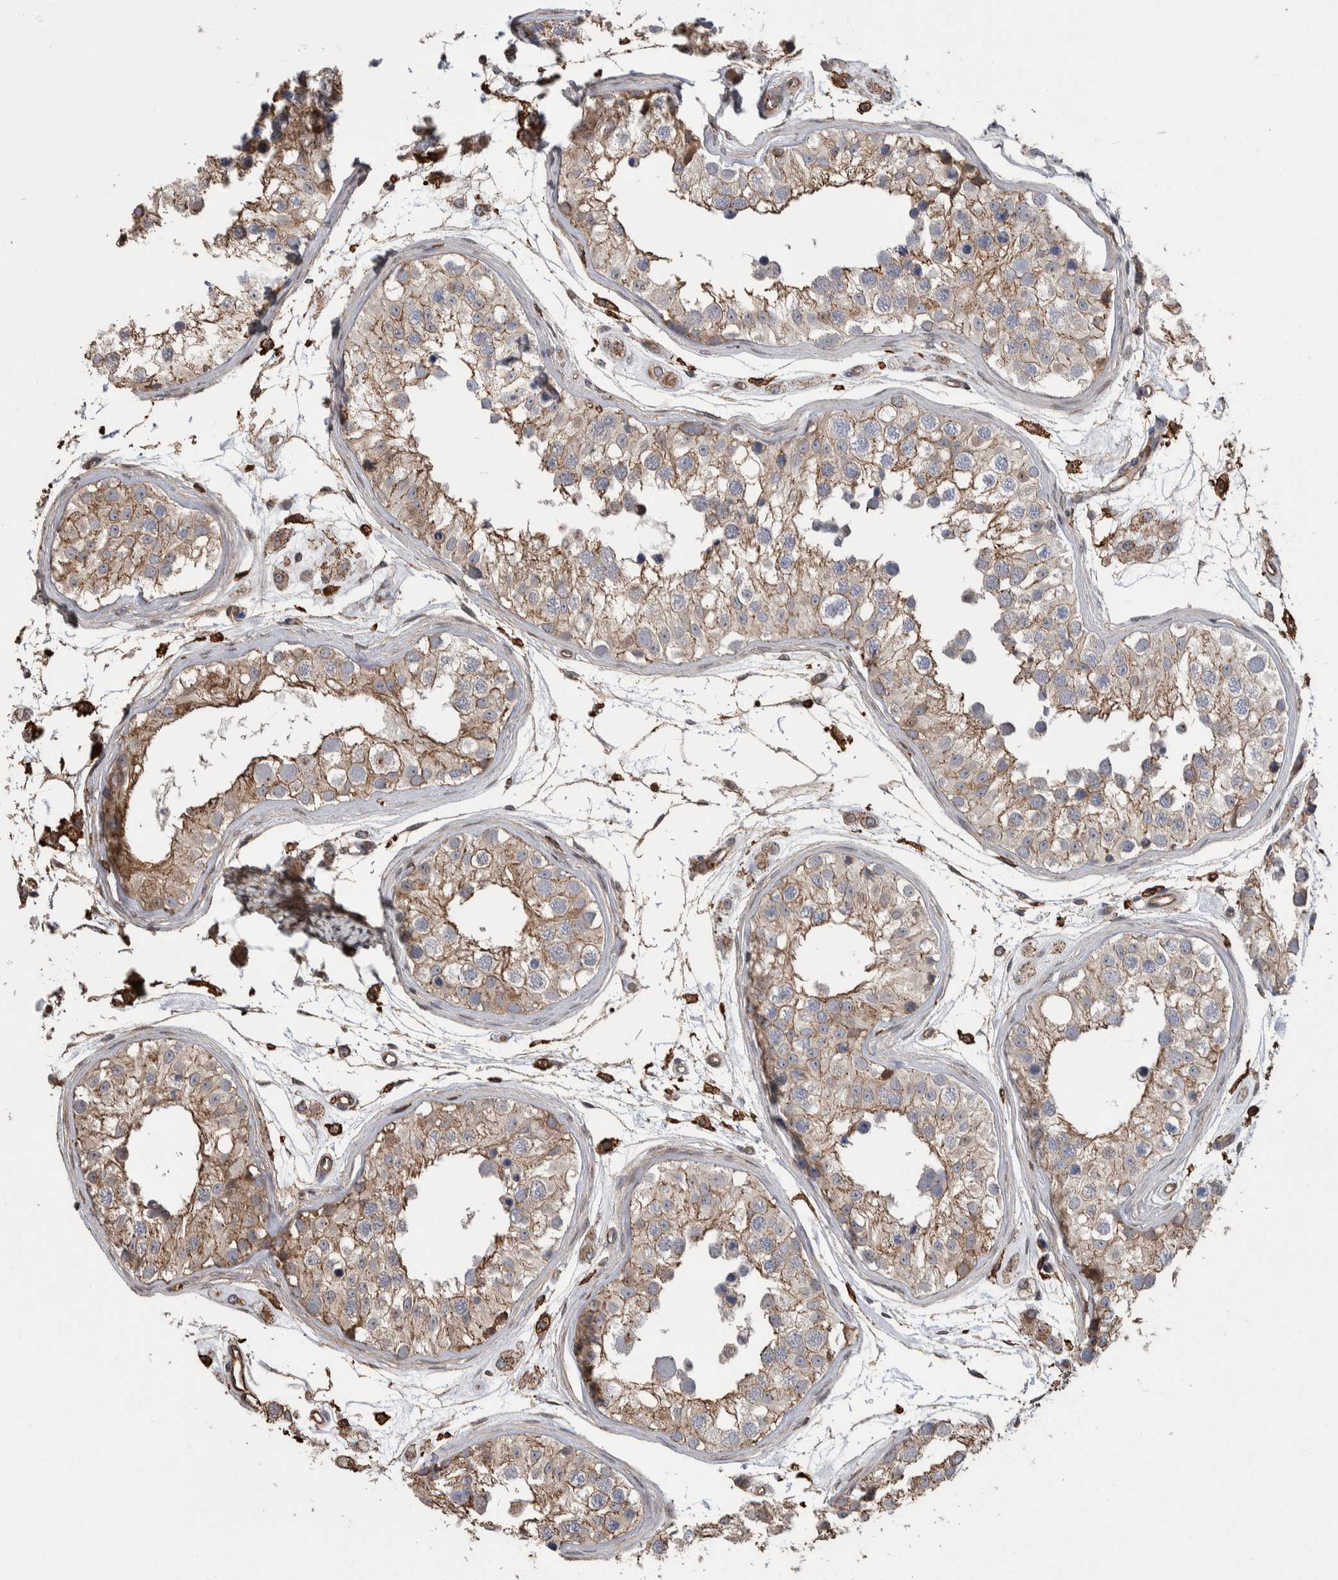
{"staining": {"intensity": "moderate", "quantity": ">75%", "location": "cytoplasmic/membranous"}, "tissue": "testis", "cell_type": "Cells in seminiferous ducts", "image_type": "normal", "snomed": [{"axis": "morphology", "description": "Normal tissue, NOS"}, {"axis": "morphology", "description": "Adenocarcinoma, metastatic, NOS"}, {"axis": "topography", "description": "Testis"}], "caption": "Immunohistochemical staining of normal testis shows moderate cytoplasmic/membranous protein positivity in approximately >75% of cells in seminiferous ducts.", "gene": "ENPP2", "patient": {"sex": "male", "age": 26}}